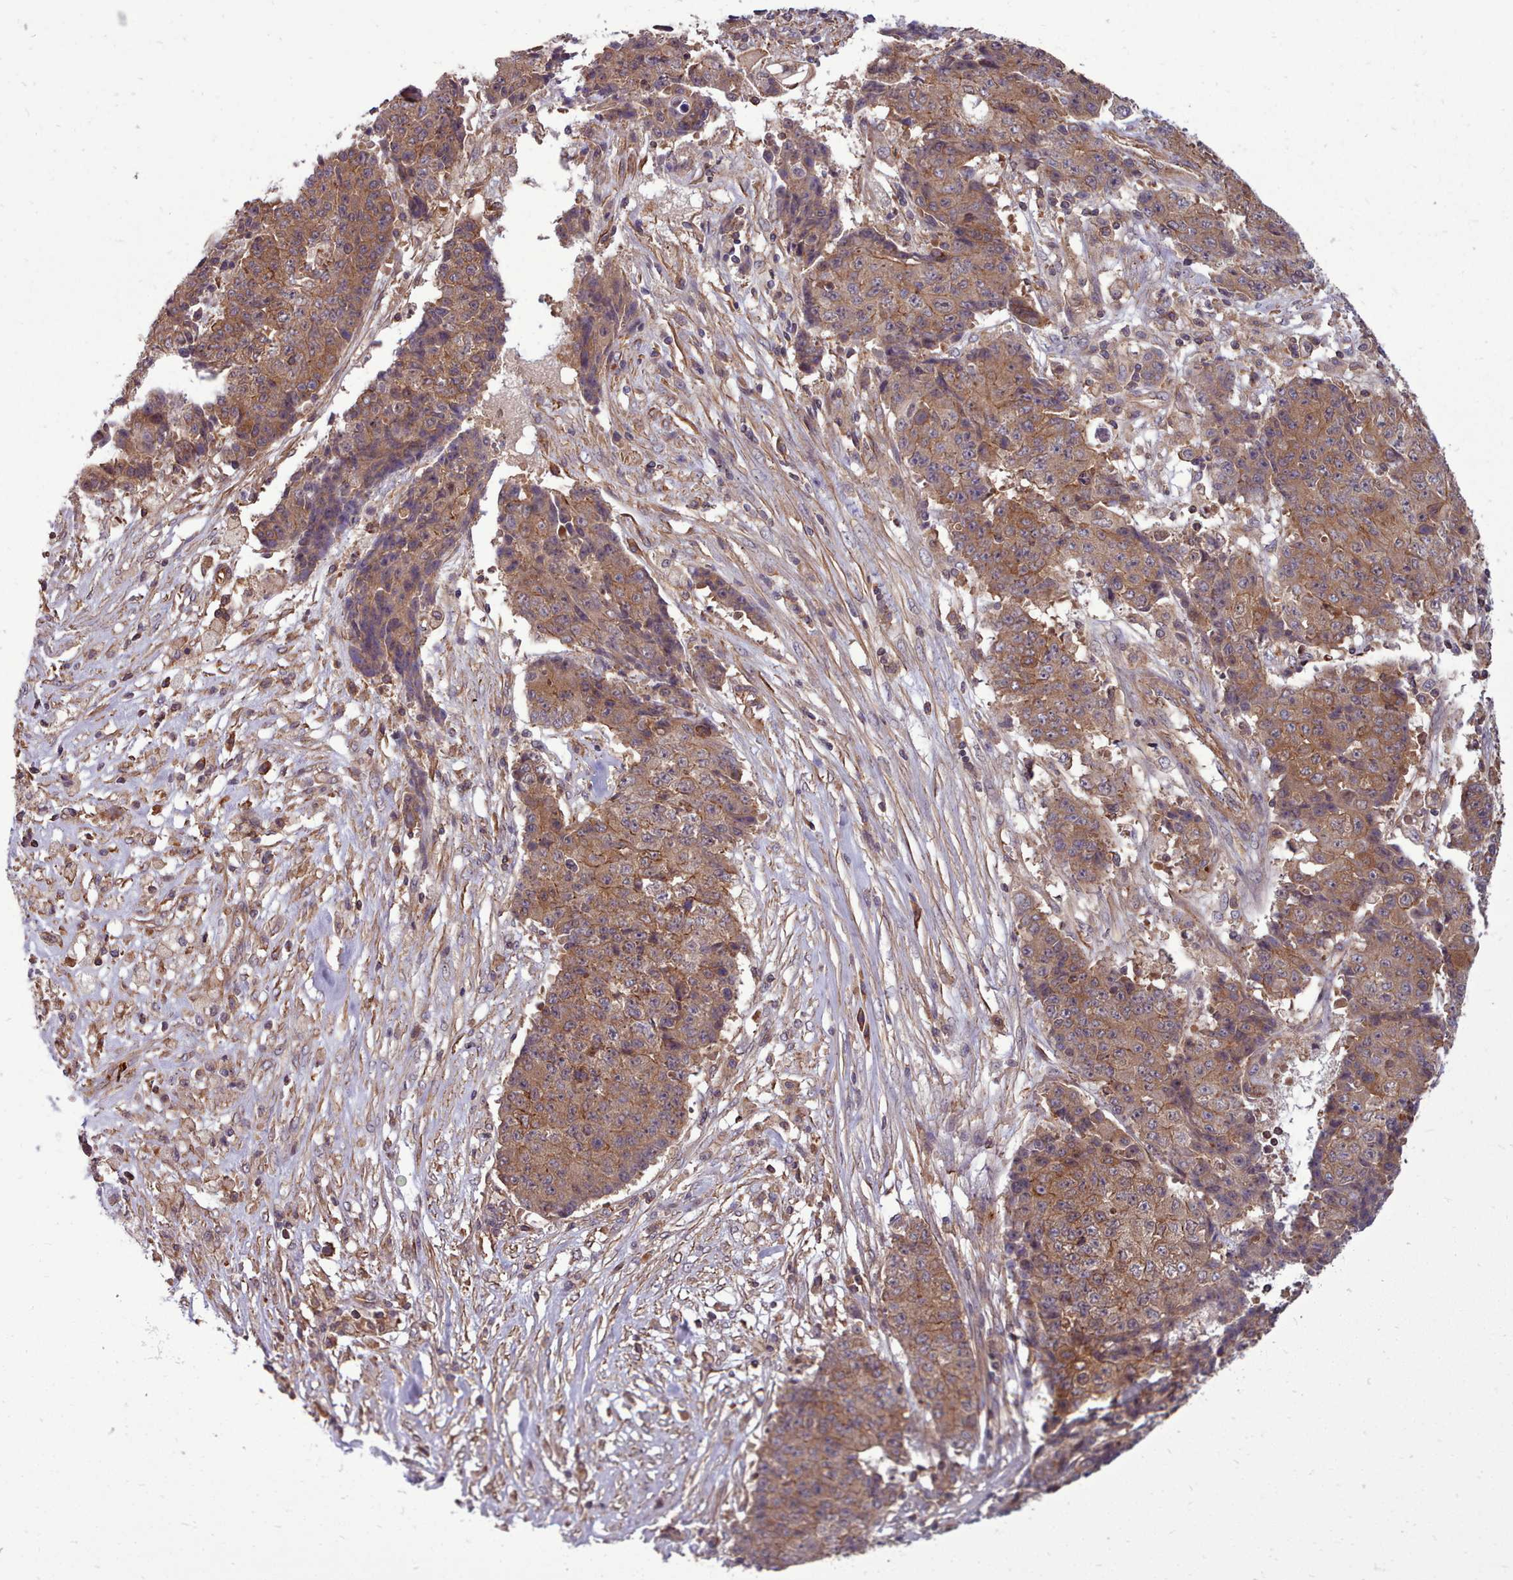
{"staining": {"intensity": "moderate", "quantity": ">75%", "location": "cytoplasmic/membranous"}, "tissue": "ovarian cancer", "cell_type": "Tumor cells", "image_type": "cancer", "snomed": [{"axis": "morphology", "description": "Carcinoma, endometroid"}, {"axis": "topography", "description": "Ovary"}], "caption": "This is a micrograph of immunohistochemistry staining of ovarian cancer, which shows moderate expression in the cytoplasmic/membranous of tumor cells.", "gene": "STUB1", "patient": {"sex": "female", "age": 42}}